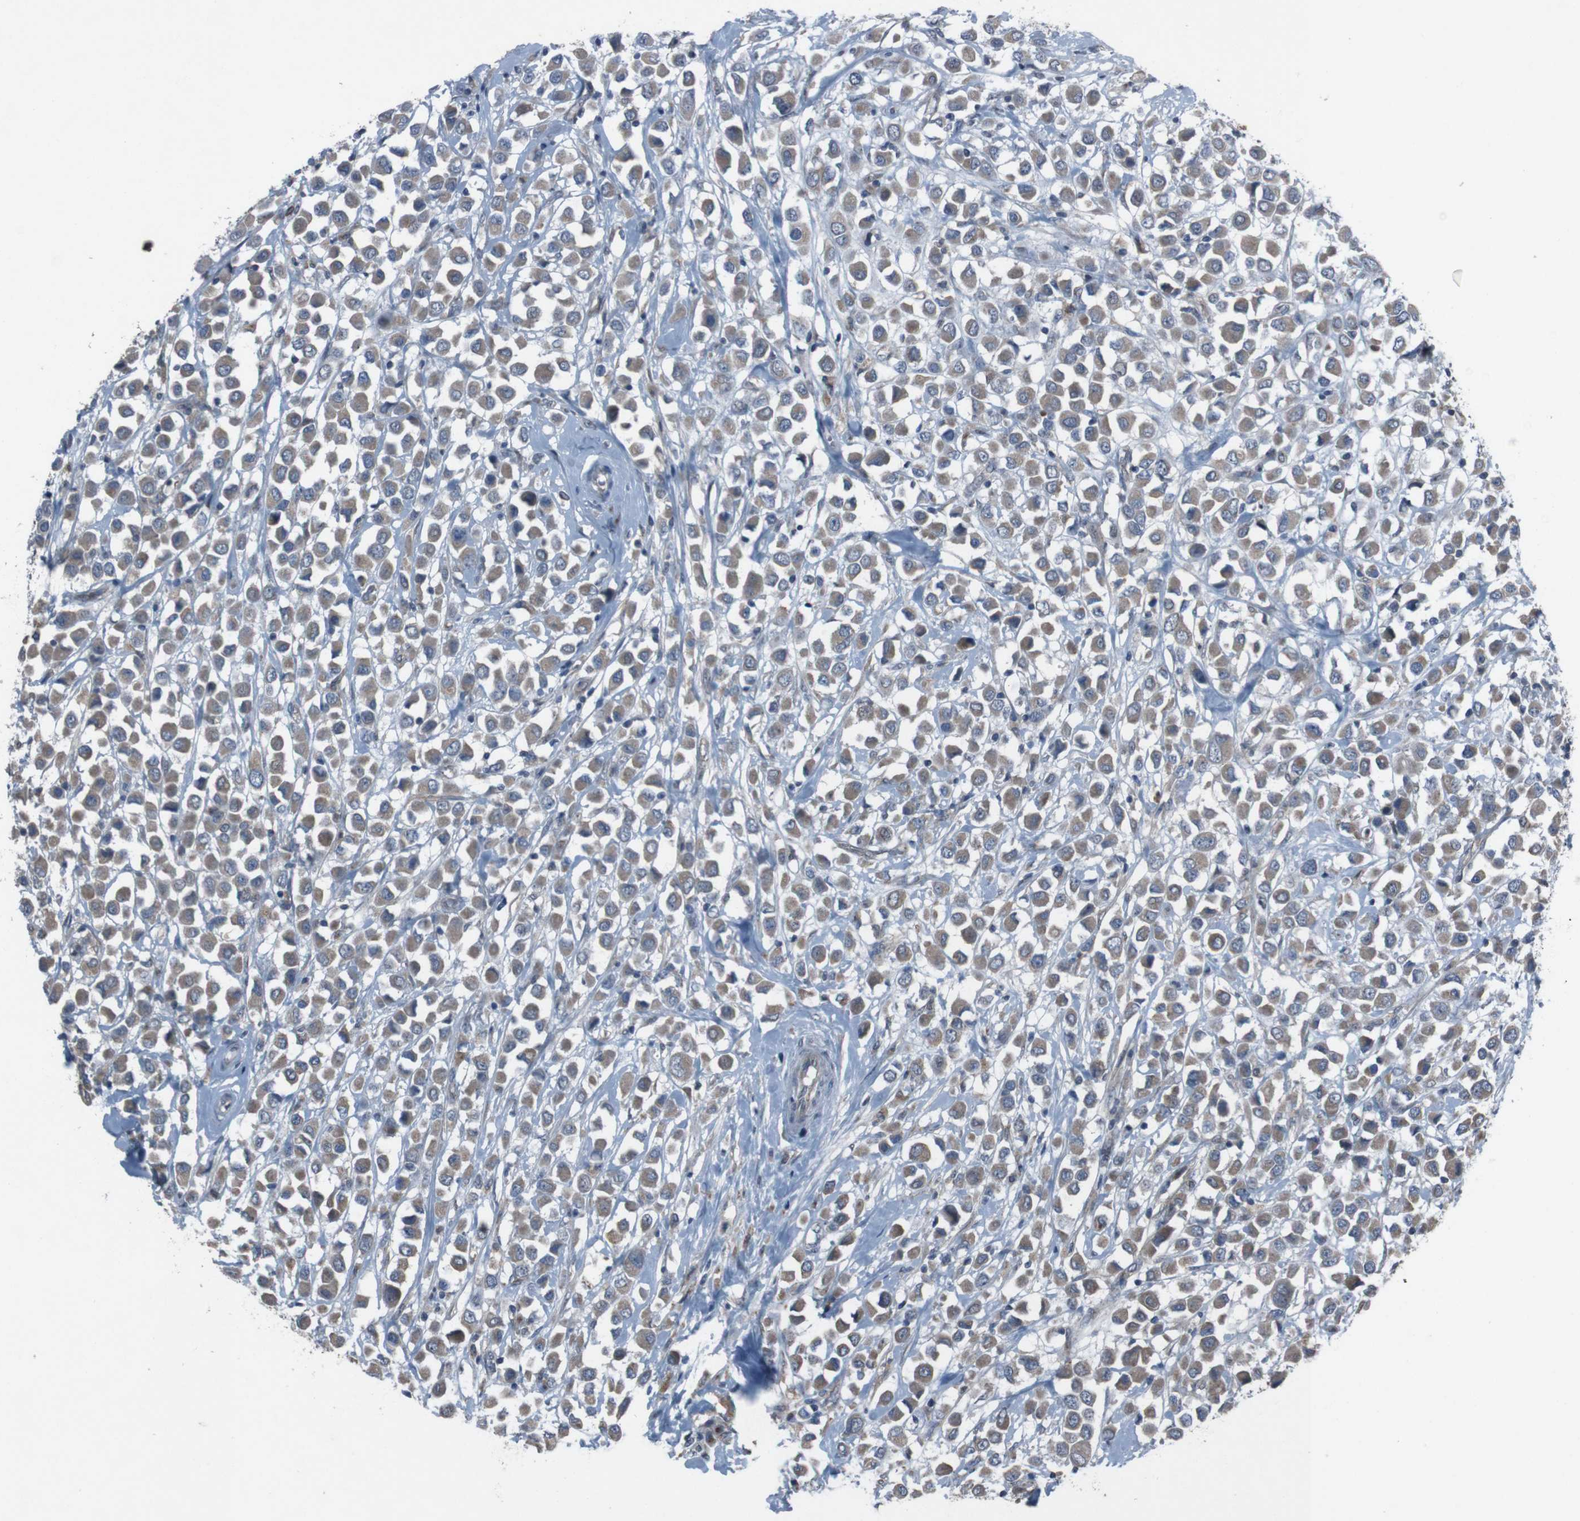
{"staining": {"intensity": "moderate", "quantity": ">75%", "location": "cytoplasmic/membranous"}, "tissue": "breast cancer", "cell_type": "Tumor cells", "image_type": "cancer", "snomed": [{"axis": "morphology", "description": "Duct carcinoma"}, {"axis": "topography", "description": "Breast"}], "caption": "Human invasive ductal carcinoma (breast) stained with a brown dye shows moderate cytoplasmic/membranous positive expression in approximately >75% of tumor cells.", "gene": "EFNA5", "patient": {"sex": "female", "age": 61}}